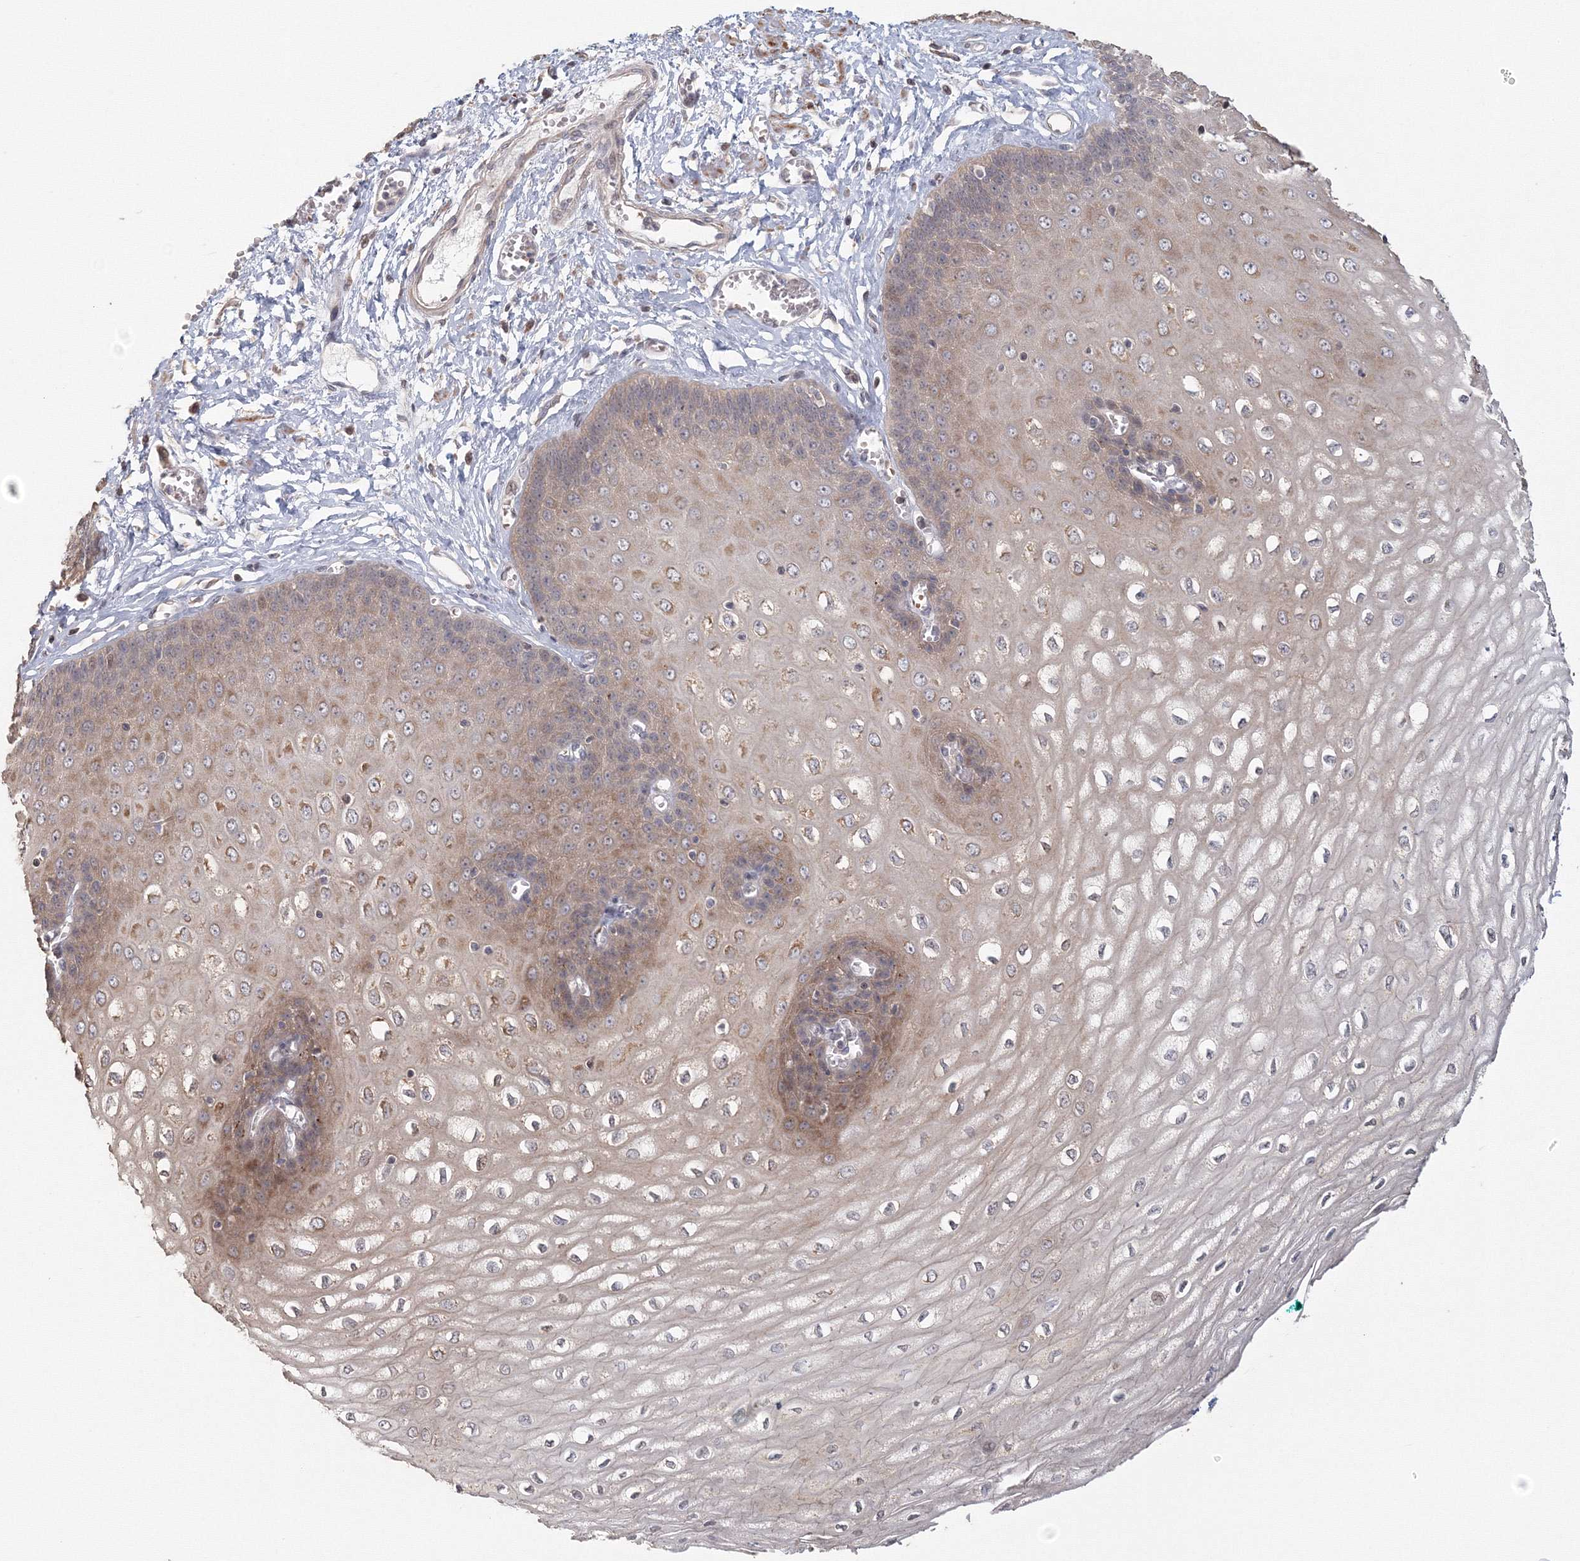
{"staining": {"intensity": "moderate", "quantity": "25%-75%", "location": "cytoplasmic/membranous,nuclear"}, "tissue": "esophagus", "cell_type": "Squamous epithelial cells", "image_type": "normal", "snomed": [{"axis": "morphology", "description": "Normal tissue, NOS"}, {"axis": "topography", "description": "Esophagus"}], "caption": "Immunohistochemistry micrograph of normal esophagus: esophagus stained using IHC reveals medium levels of moderate protein expression localized specifically in the cytoplasmic/membranous,nuclear of squamous epithelial cells, appearing as a cytoplasmic/membranous,nuclear brown color.", "gene": "TACC2", "patient": {"sex": "male", "age": 60}}